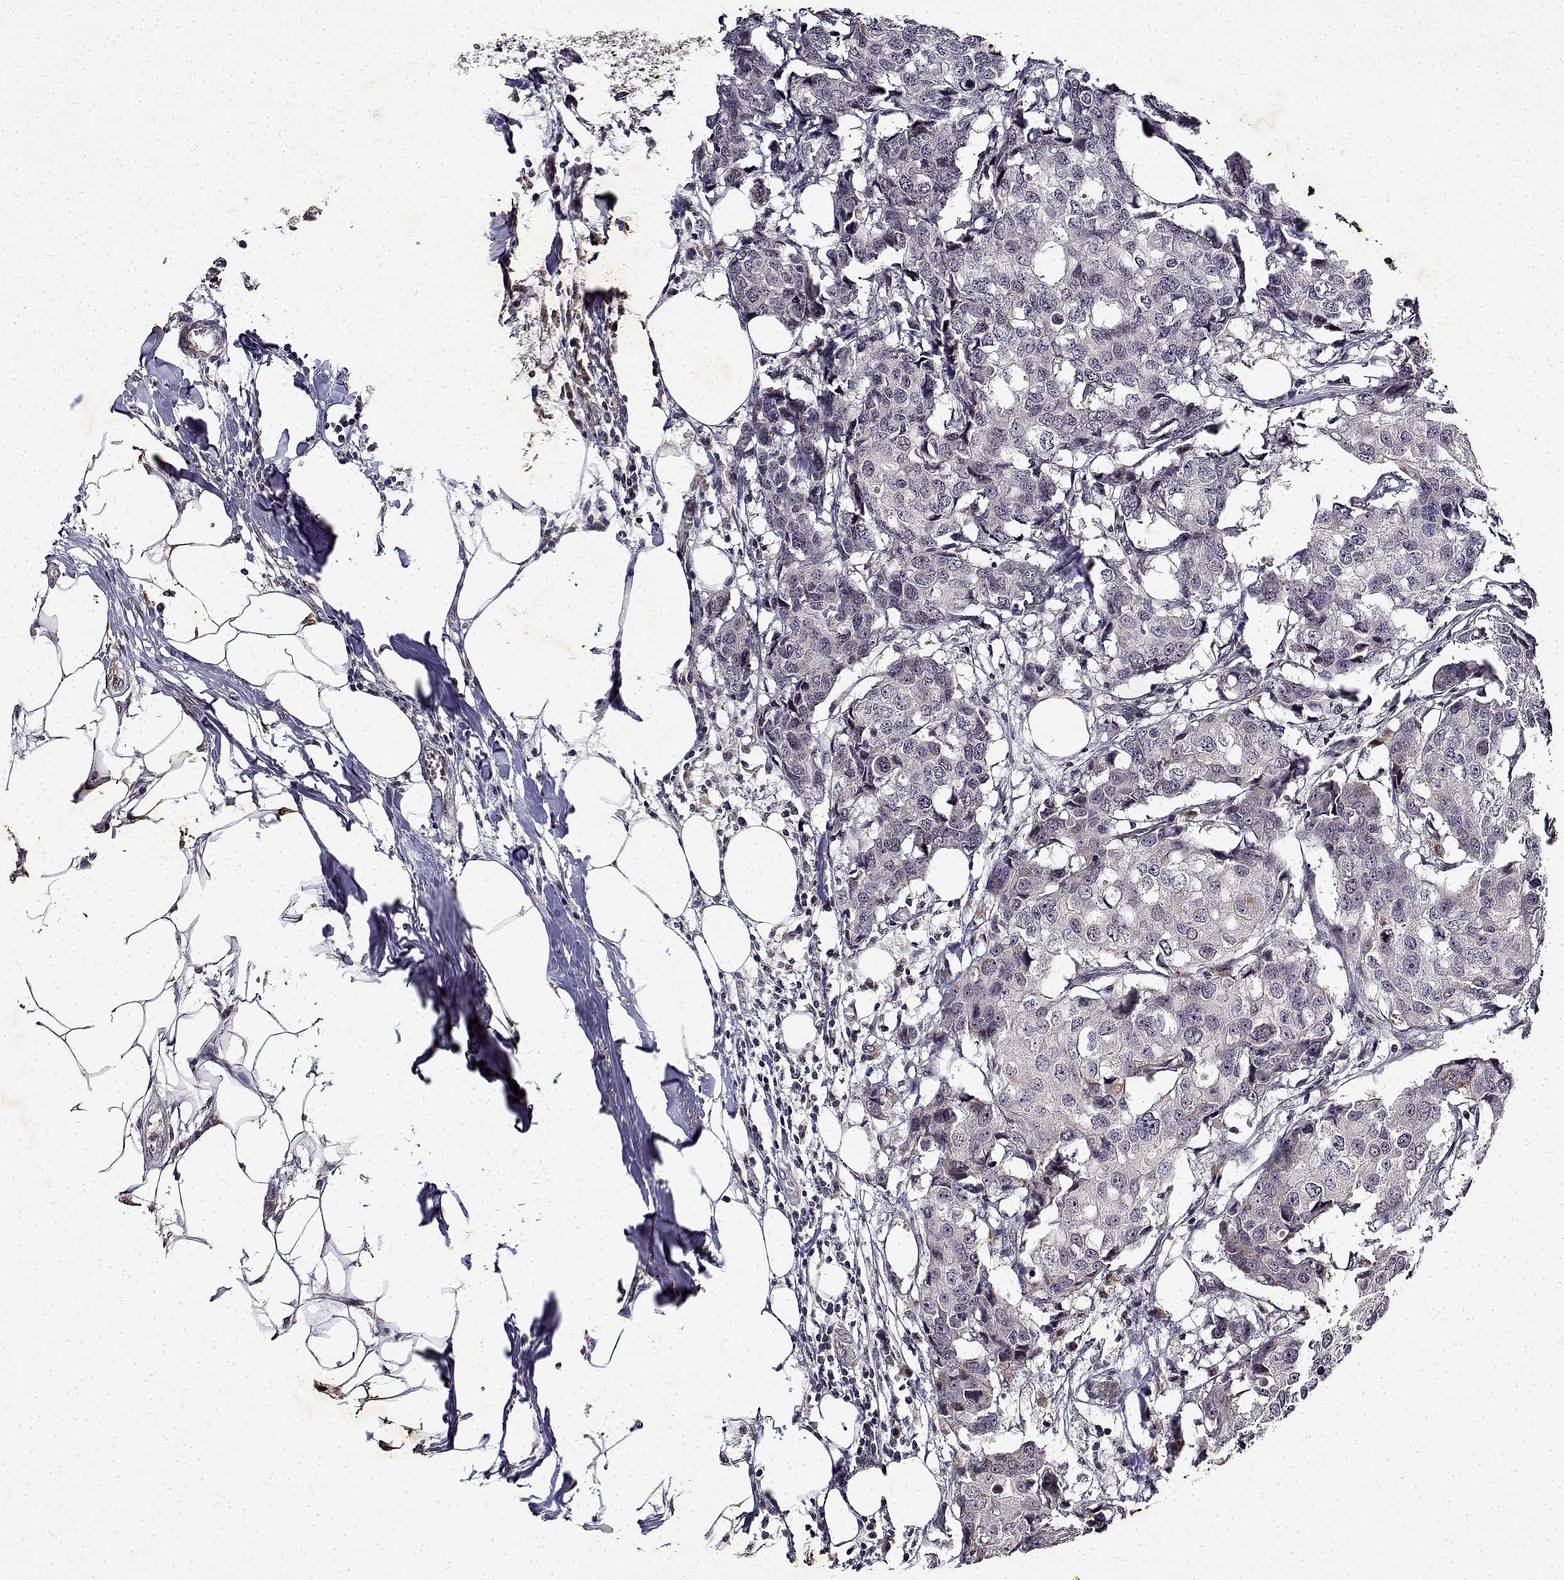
{"staining": {"intensity": "negative", "quantity": "none", "location": "none"}, "tissue": "breast cancer", "cell_type": "Tumor cells", "image_type": "cancer", "snomed": [{"axis": "morphology", "description": "Duct carcinoma"}, {"axis": "topography", "description": "Breast"}], "caption": "The micrograph shows no significant expression in tumor cells of breast cancer.", "gene": "BDNF", "patient": {"sex": "female", "age": 27}}